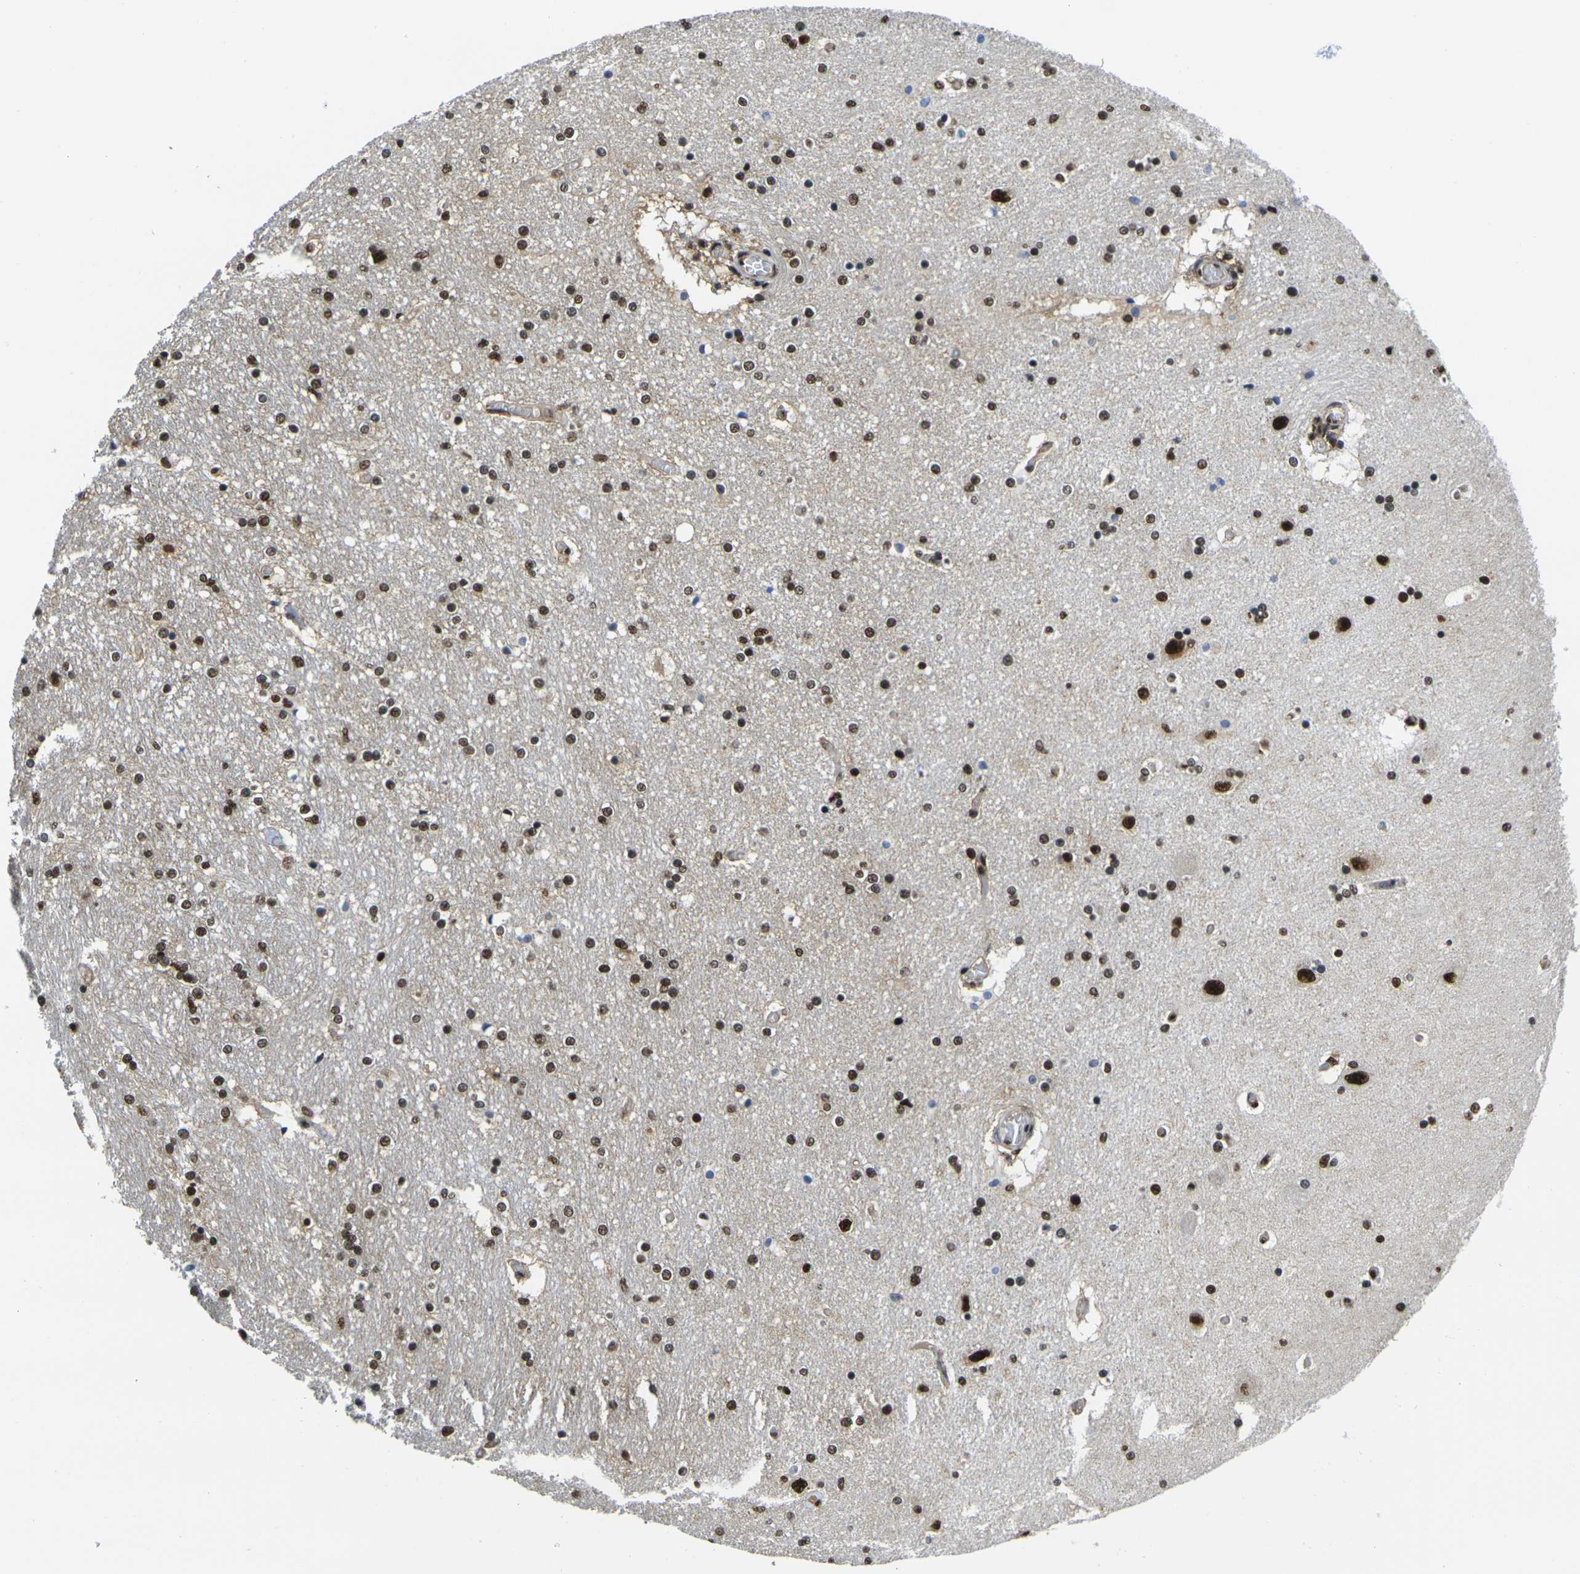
{"staining": {"intensity": "strong", "quantity": ">75%", "location": "nuclear"}, "tissue": "hippocampus", "cell_type": "Glial cells", "image_type": "normal", "snomed": [{"axis": "morphology", "description": "Normal tissue, NOS"}, {"axis": "topography", "description": "Hippocampus"}], "caption": "Immunohistochemistry (DAB) staining of benign human hippocampus displays strong nuclear protein expression in approximately >75% of glial cells. The staining is performed using DAB brown chromogen to label protein expression. The nuclei are counter-stained blue using hematoxylin.", "gene": "SMARCC1", "patient": {"sex": "female", "age": 54}}